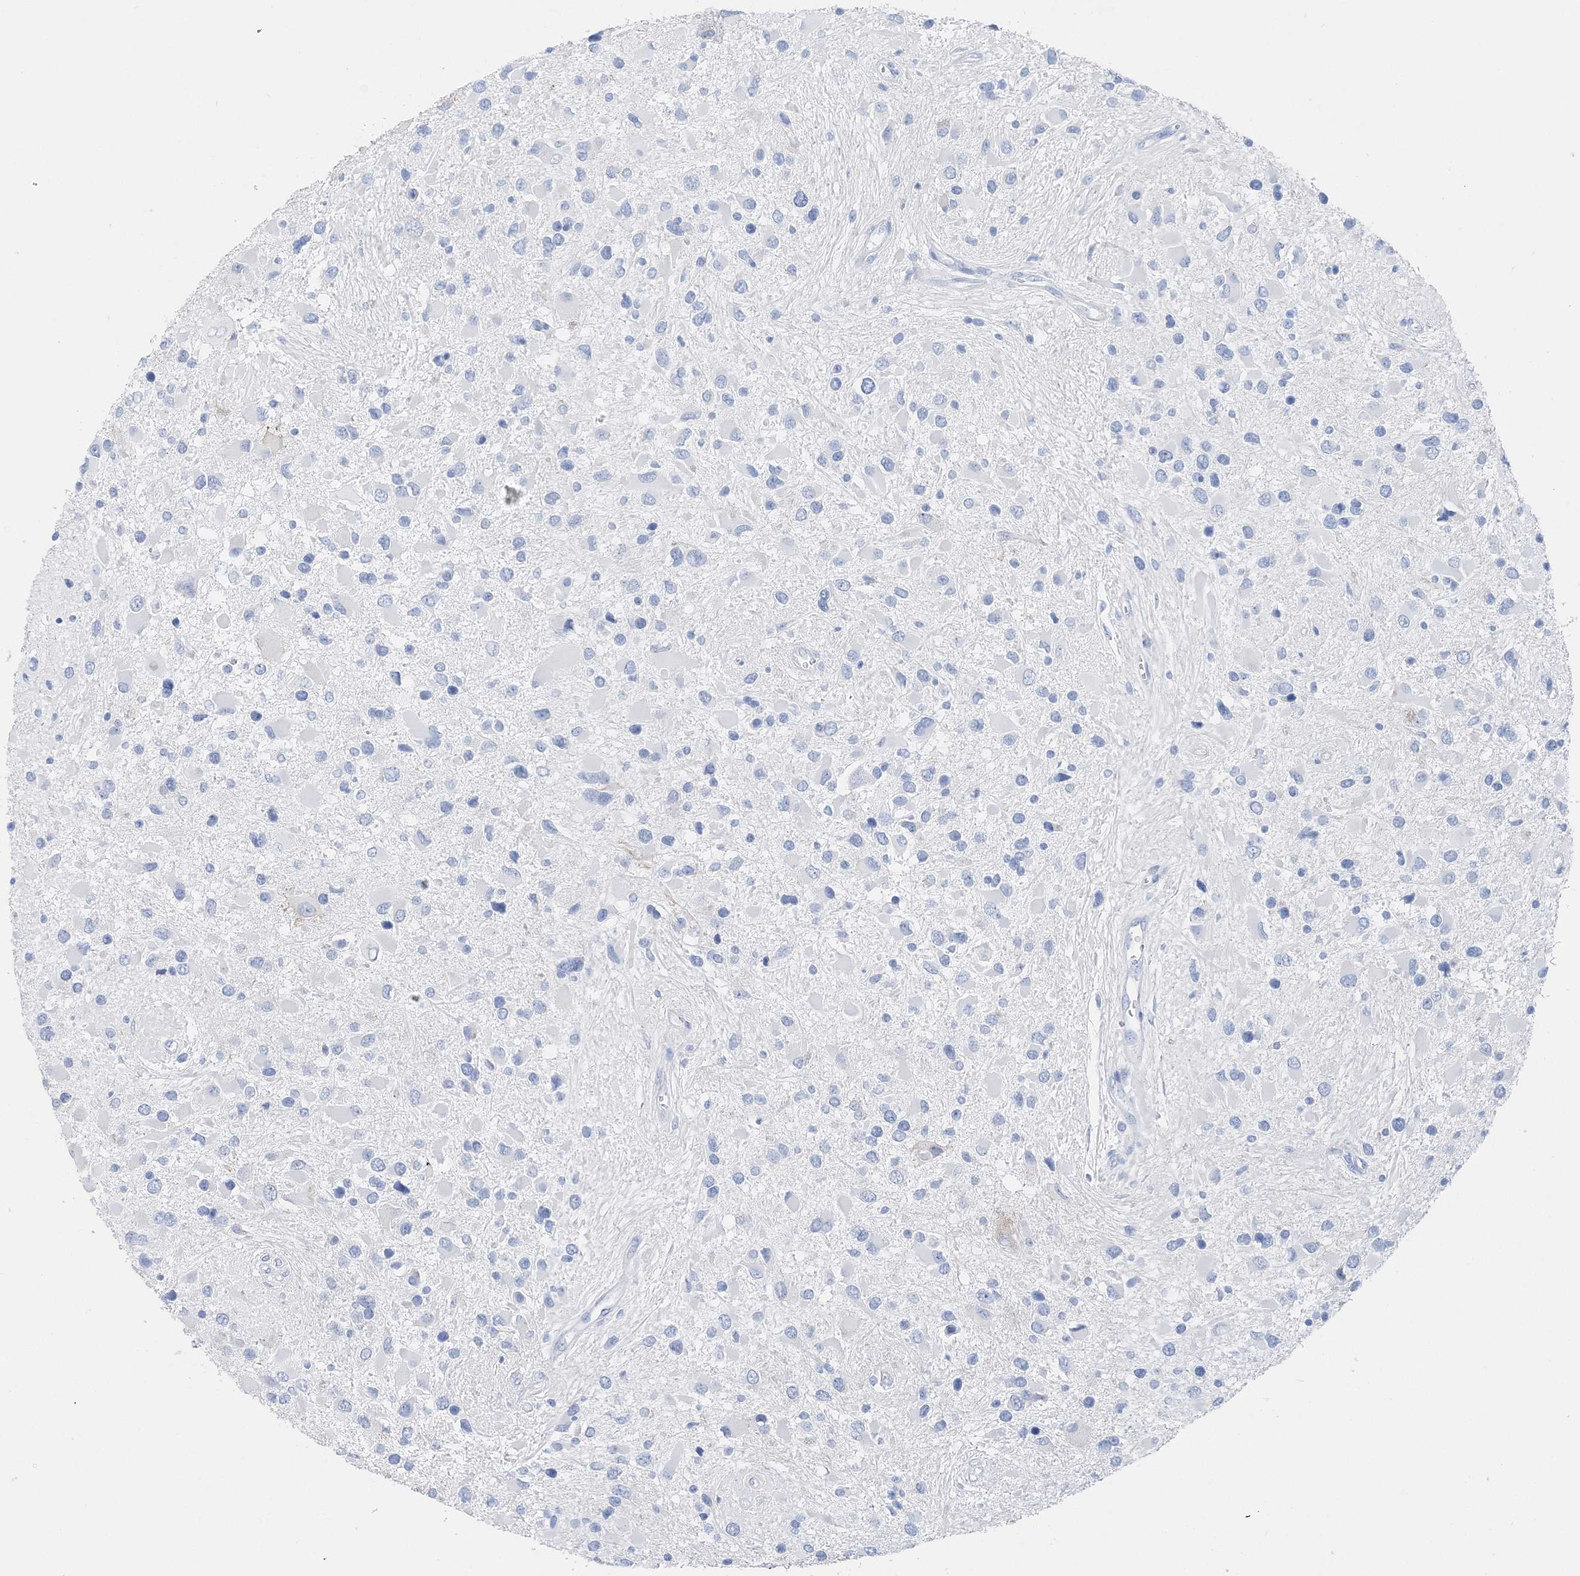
{"staining": {"intensity": "negative", "quantity": "none", "location": "none"}, "tissue": "glioma", "cell_type": "Tumor cells", "image_type": "cancer", "snomed": [{"axis": "morphology", "description": "Glioma, malignant, High grade"}, {"axis": "topography", "description": "Brain"}], "caption": "Tumor cells are negative for brown protein staining in glioma.", "gene": "TSPYL6", "patient": {"sex": "male", "age": 53}}